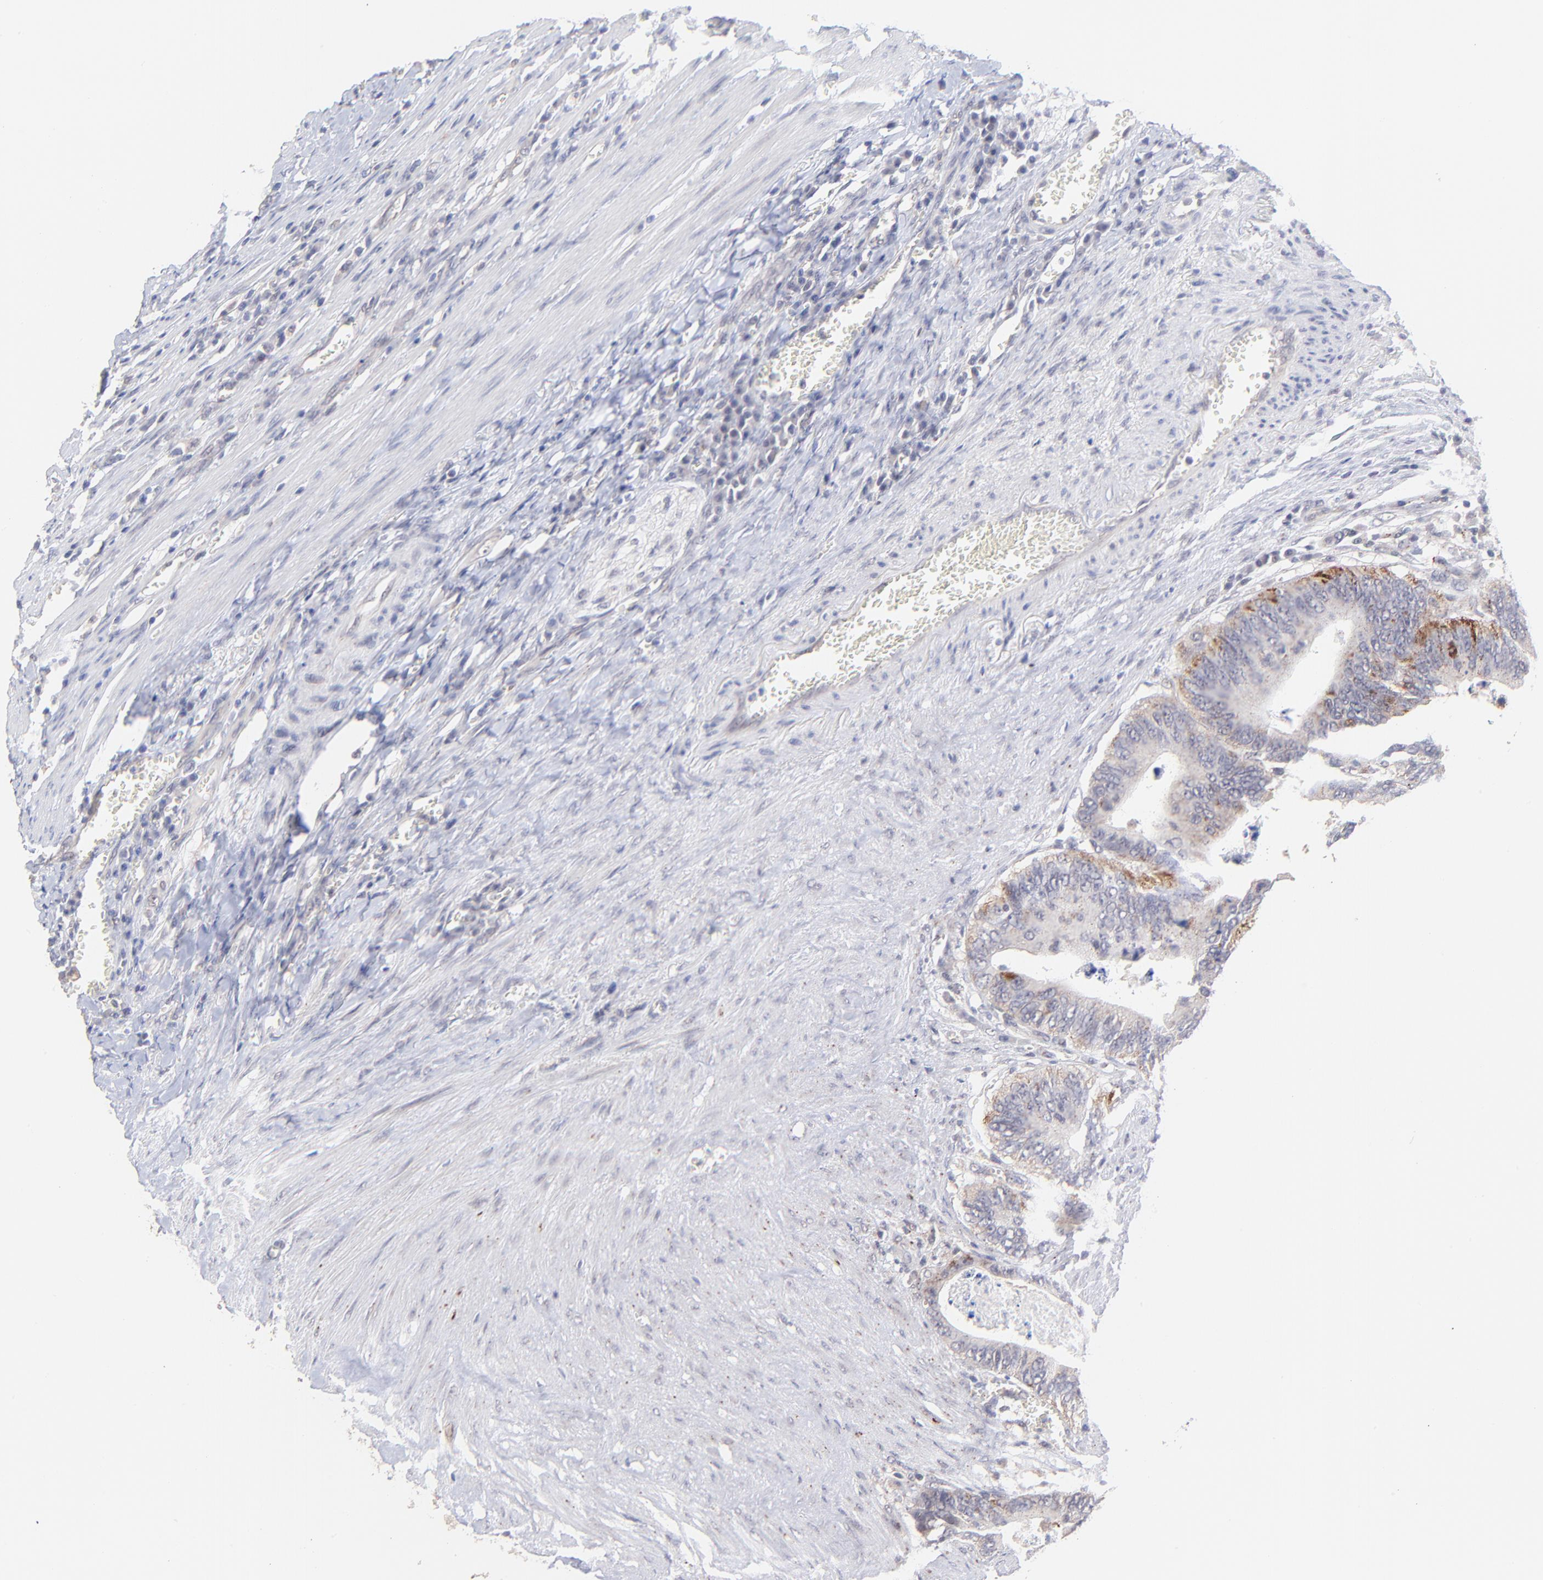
{"staining": {"intensity": "moderate", "quantity": ">75%", "location": "cytoplasmic/membranous"}, "tissue": "colorectal cancer", "cell_type": "Tumor cells", "image_type": "cancer", "snomed": [{"axis": "morphology", "description": "Adenocarcinoma, NOS"}, {"axis": "topography", "description": "Colon"}], "caption": "Colorectal adenocarcinoma stained for a protein (brown) exhibits moderate cytoplasmic/membranous positive expression in approximately >75% of tumor cells.", "gene": "ZNF747", "patient": {"sex": "male", "age": 72}}